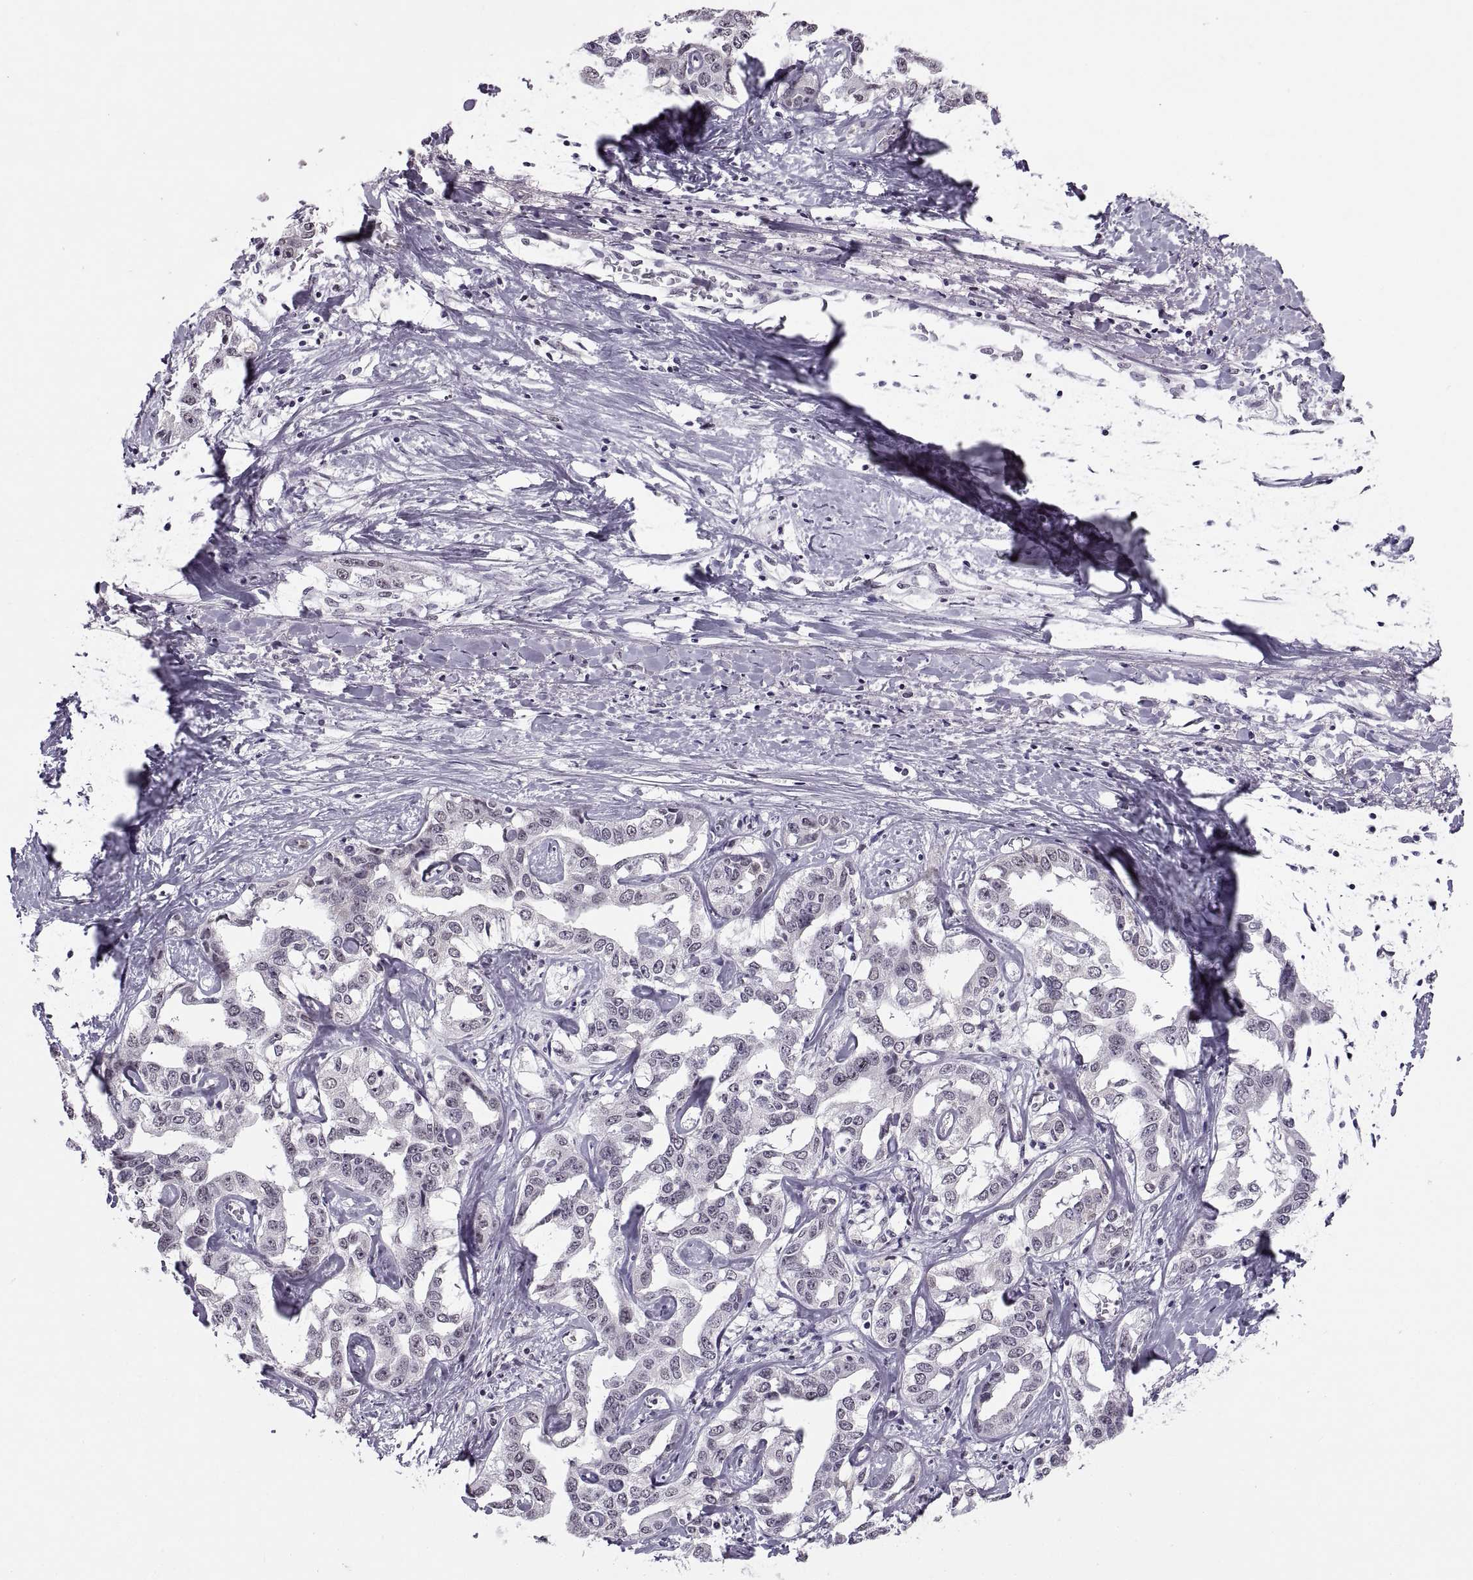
{"staining": {"intensity": "negative", "quantity": "none", "location": "none"}, "tissue": "liver cancer", "cell_type": "Tumor cells", "image_type": "cancer", "snomed": [{"axis": "morphology", "description": "Cholangiocarcinoma"}, {"axis": "topography", "description": "Liver"}], "caption": "IHC photomicrograph of neoplastic tissue: liver cancer (cholangiocarcinoma) stained with DAB (3,3'-diaminobenzidine) displays no significant protein expression in tumor cells.", "gene": "OTP", "patient": {"sex": "male", "age": 59}}